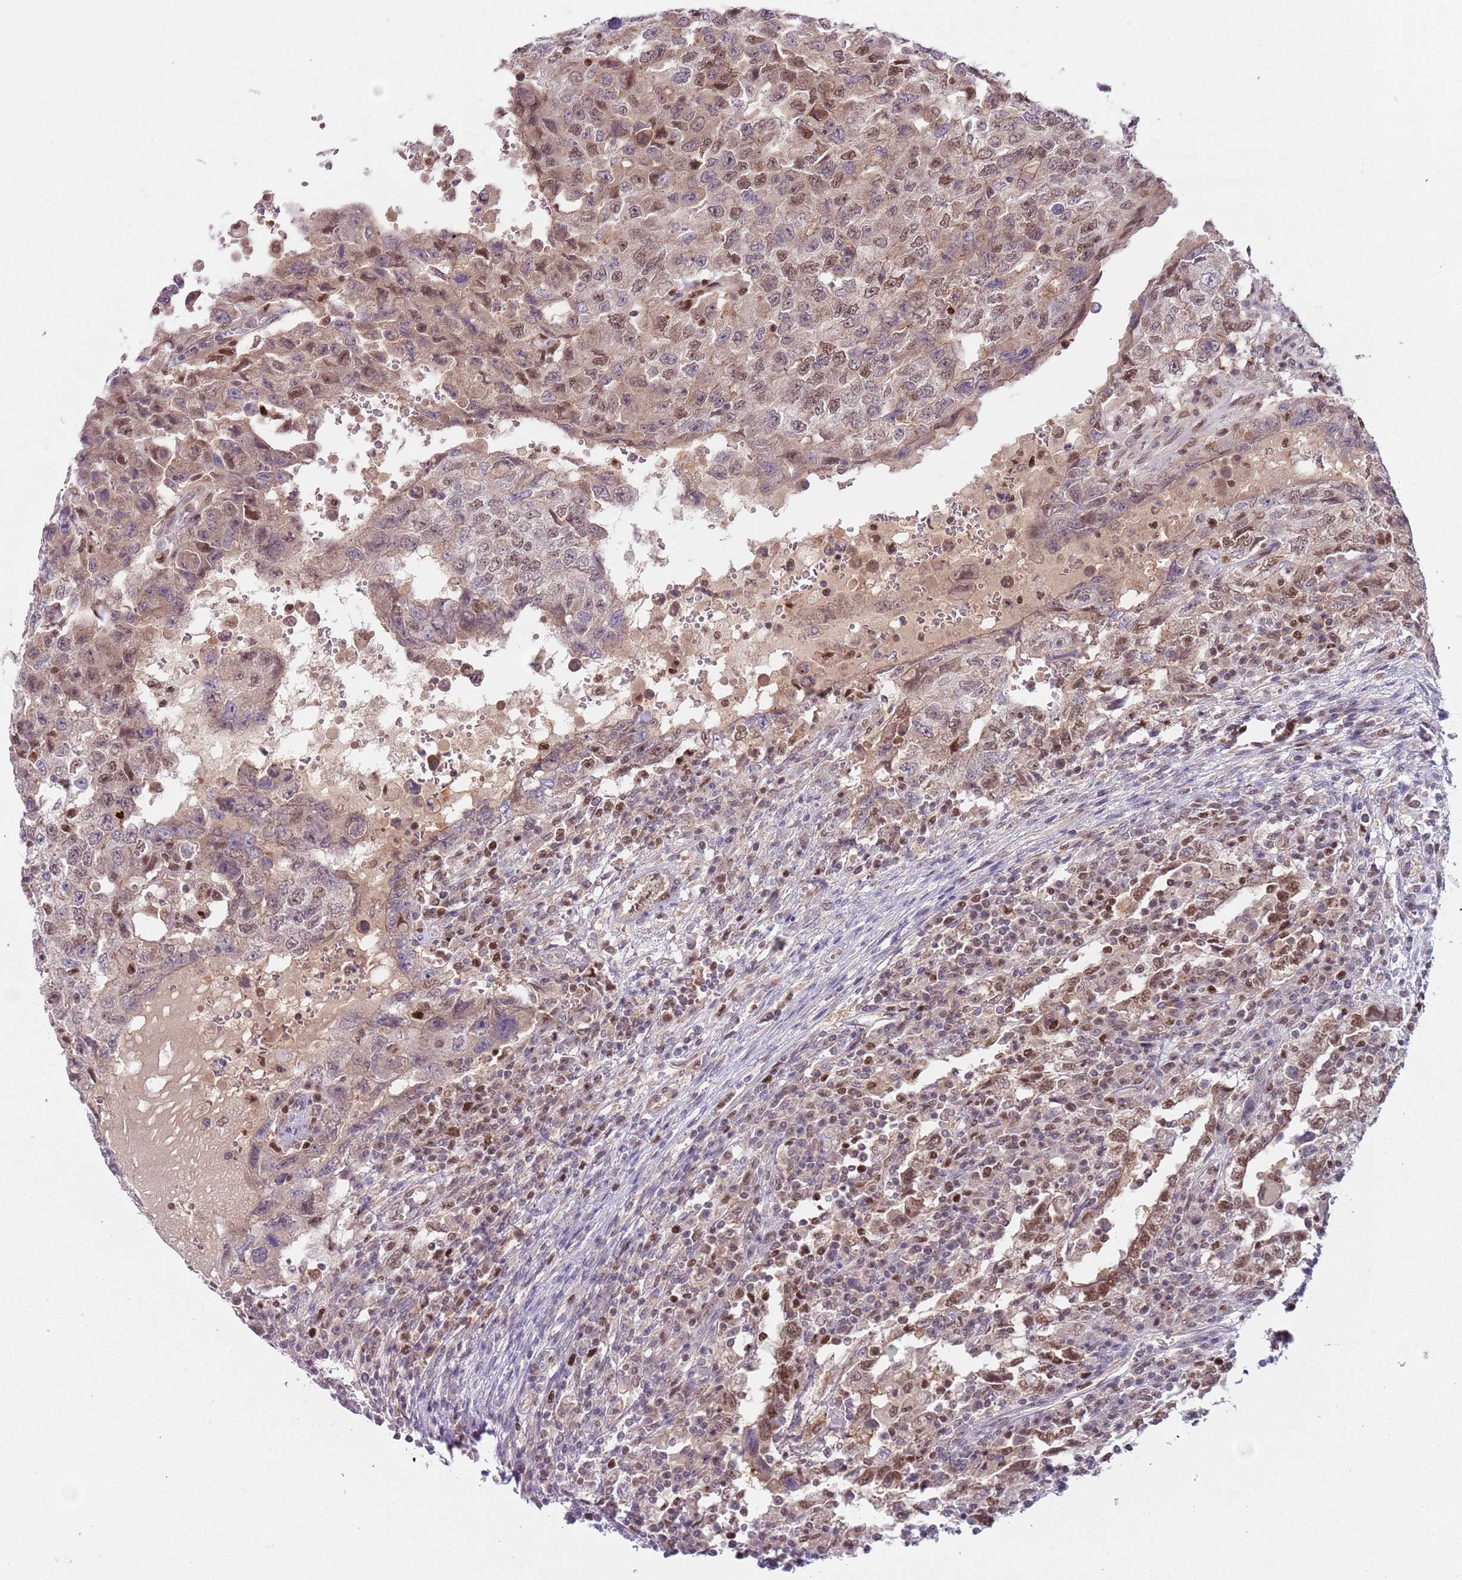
{"staining": {"intensity": "moderate", "quantity": ">75%", "location": "nuclear"}, "tissue": "testis cancer", "cell_type": "Tumor cells", "image_type": "cancer", "snomed": [{"axis": "morphology", "description": "Carcinoma, Embryonal, NOS"}, {"axis": "topography", "description": "Testis"}], "caption": "Testis cancer (embryonal carcinoma) stained with a brown dye reveals moderate nuclear positive positivity in about >75% of tumor cells.", "gene": "RMND5B", "patient": {"sex": "male", "age": 26}}